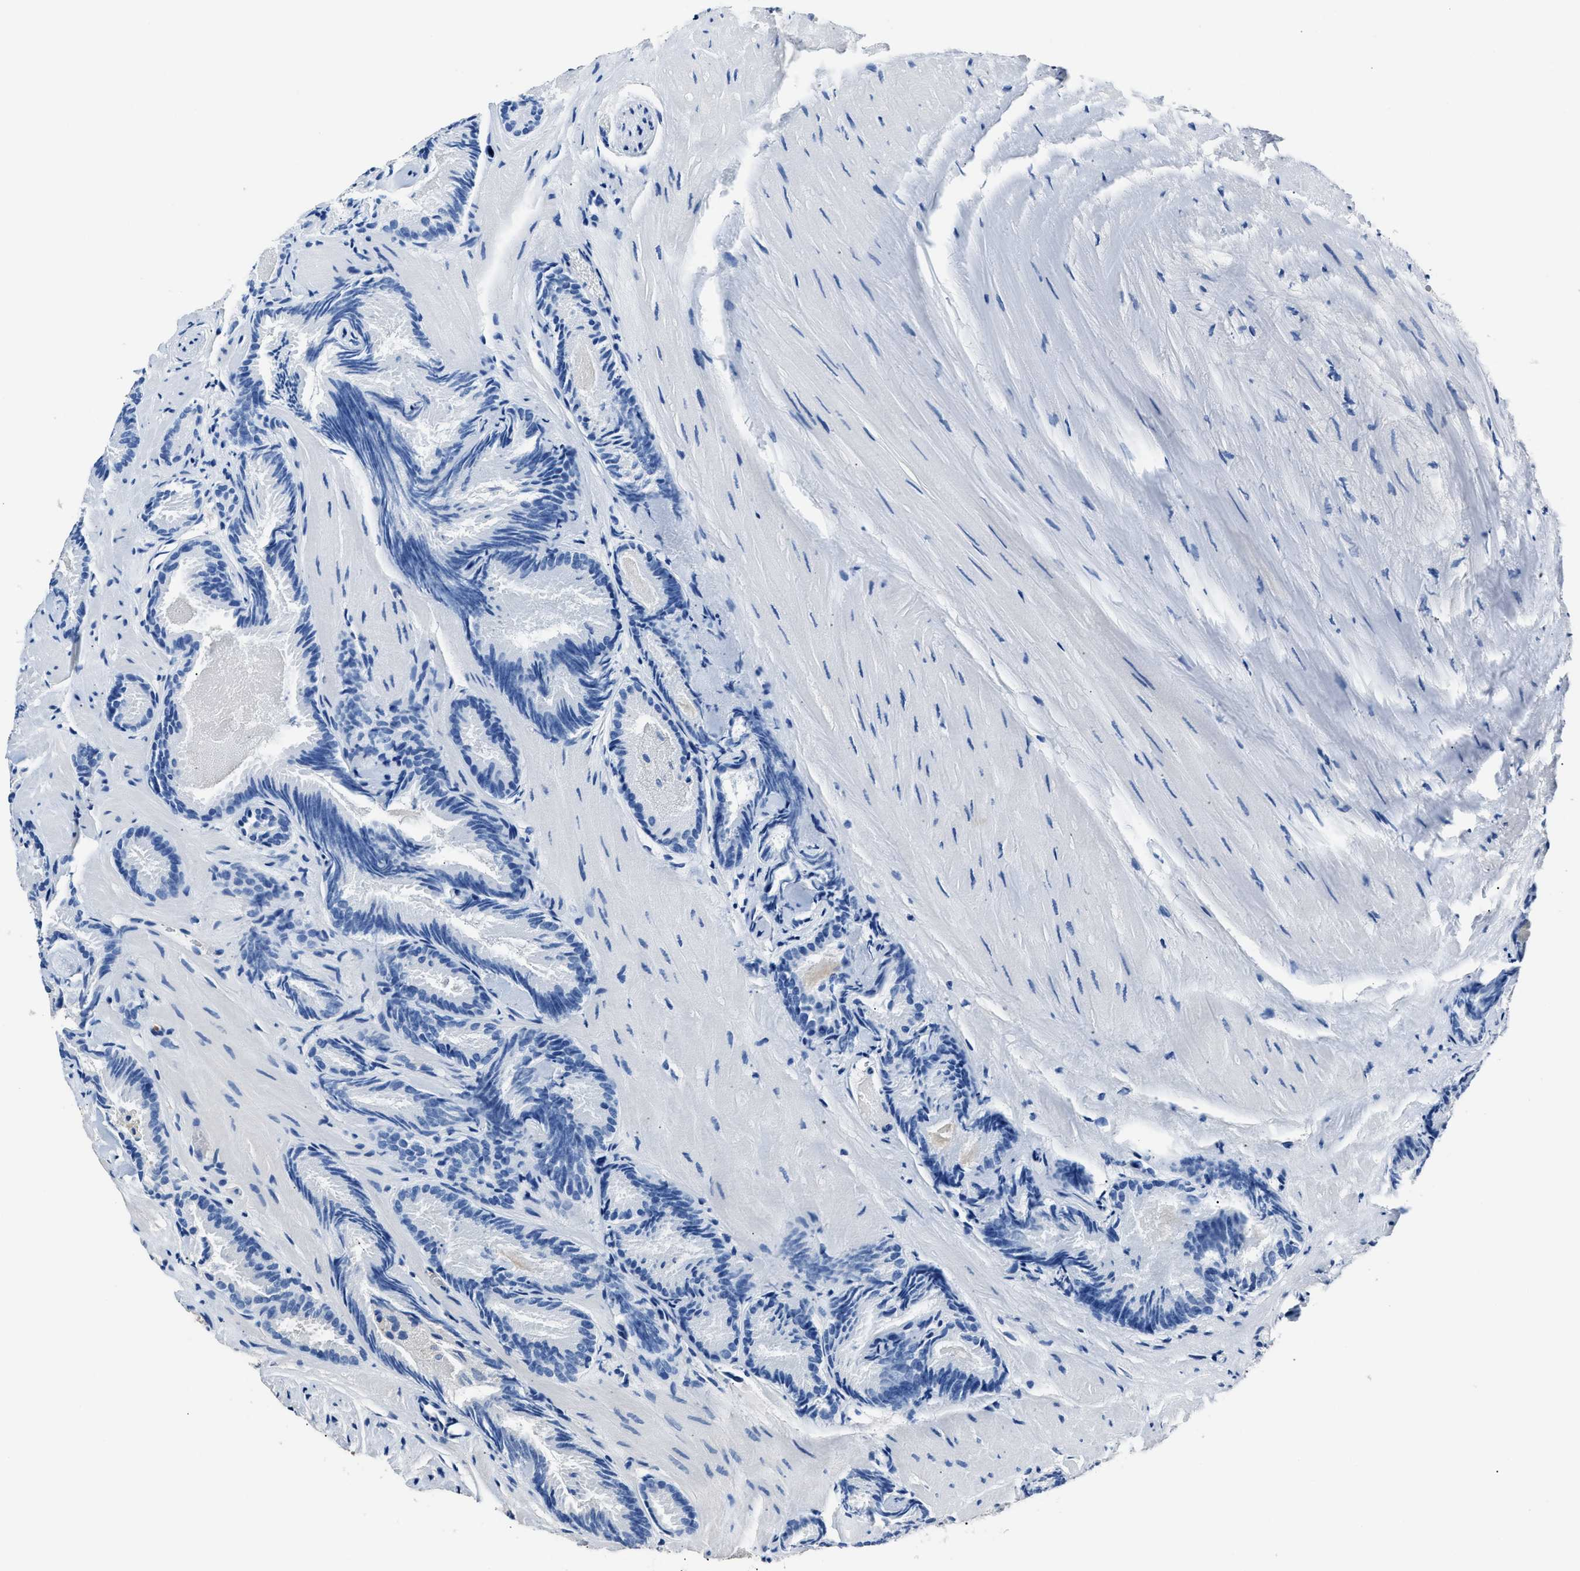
{"staining": {"intensity": "negative", "quantity": "none", "location": "none"}, "tissue": "prostate cancer", "cell_type": "Tumor cells", "image_type": "cancer", "snomed": [{"axis": "morphology", "description": "Adenocarcinoma, Low grade"}, {"axis": "topography", "description": "Prostate"}], "caption": "Human prostate cancer (adenocarcinoma (low-grade)) stained for a protein using IHC reveals no positivity in tumor cells.", "gene": "GSTP1", "patient": {"sex": "male", "age": 51}}